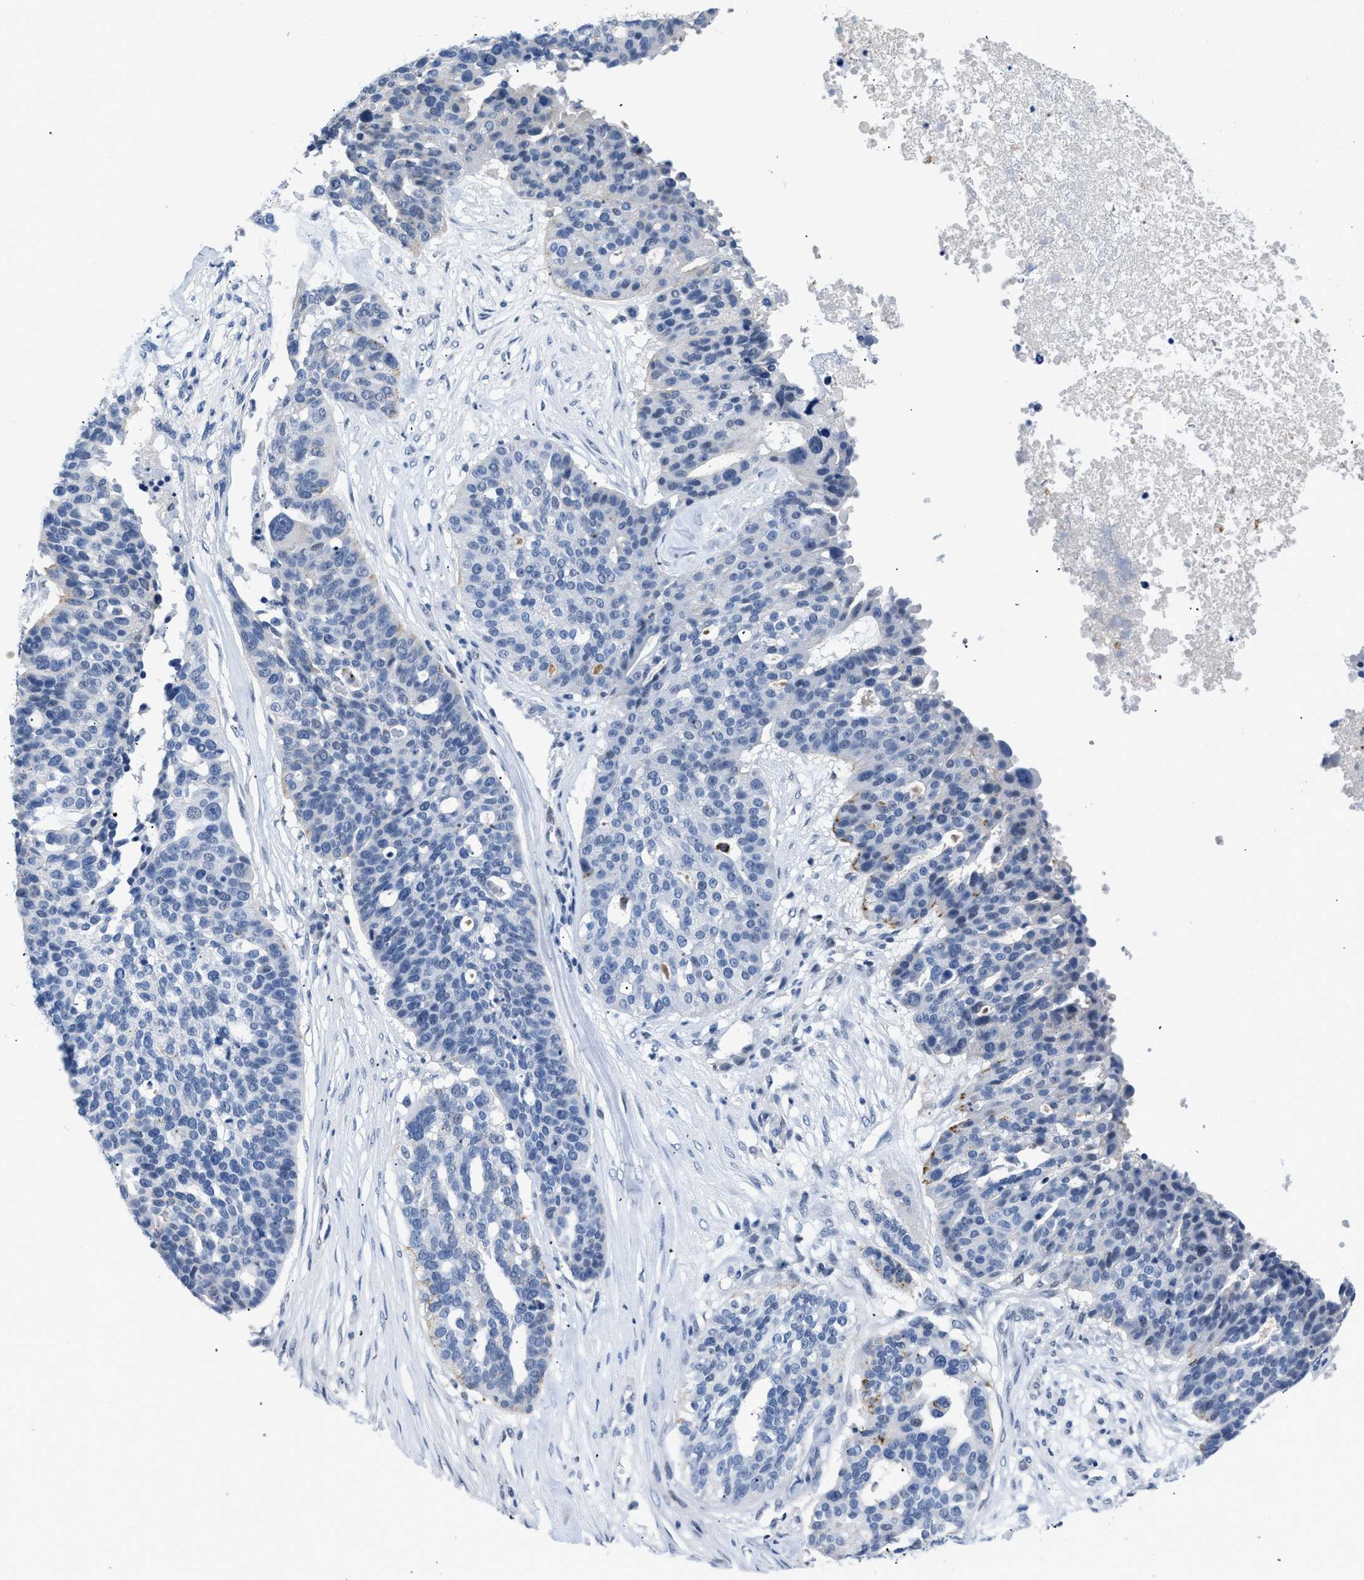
{"staining": {"intensity": "negative", "quantity": "none", "location": "none"}, "tissue": "ovarian cancer", "cell_type": "Tumor cells", "image_type": "cancer", "snomed": [{"axis": "morphology", "description": "Cystadenocarcinoma, serous, NOS"}, {"axis": "topography", "description": "Ovary"}], "caption": "A micrograph of human serous cystadenocarcinoma (ovarian) is negative for staining in tumor cells.", "gene": "BOLL", "patient": {"sex": "female", "age": 59}}